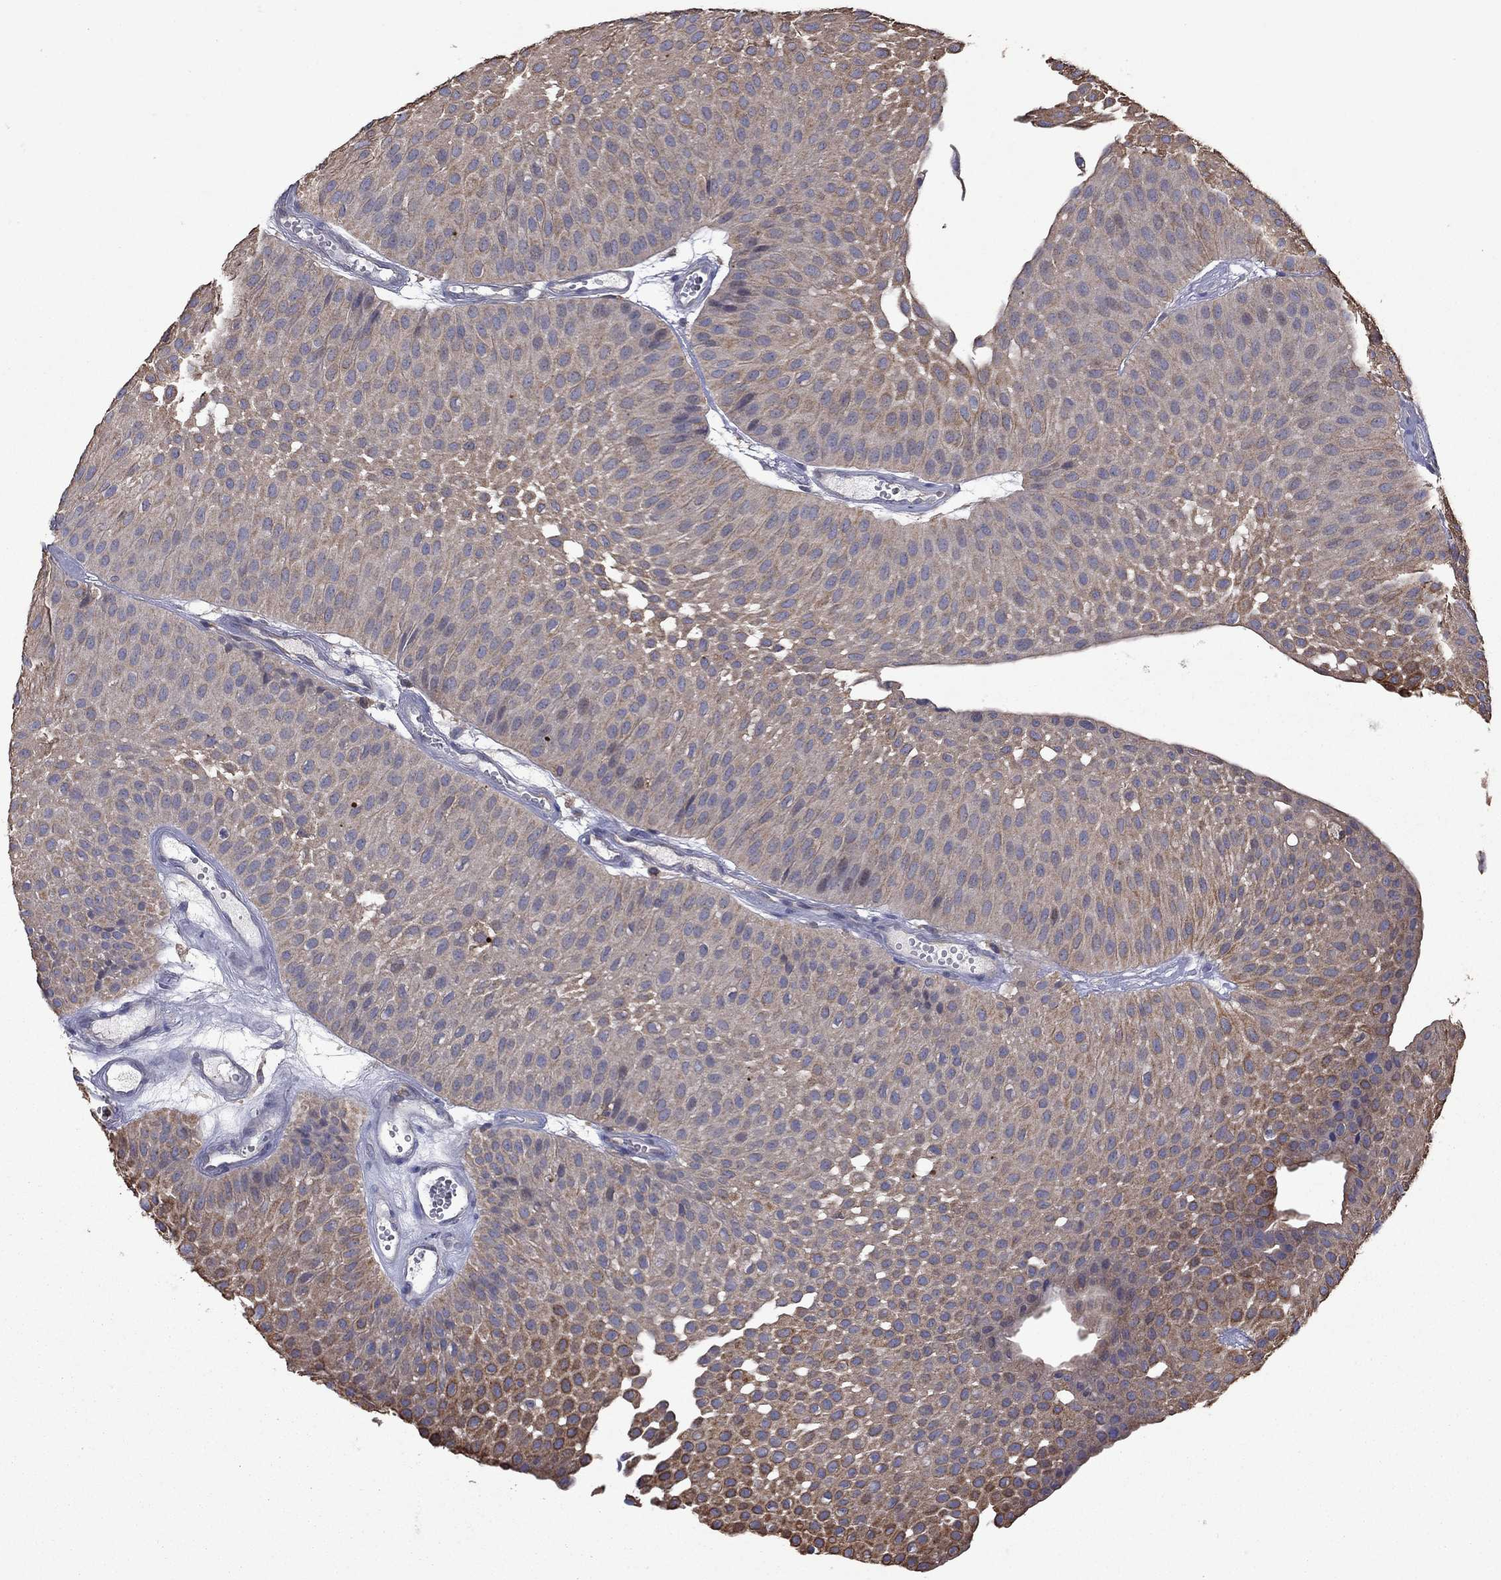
{"staining": {"intensity": "strong", "quantity": "<25%", "location": "cytoplasmic/membranous"}, "tissue": "urothelial cancer", "cell_type": "Tumor cells", "image_type": "cancer", "snomed": [{"axis": "morphology", "description": "Urothelial carcinoma, Low grade"}, {"axis": "topography", "description": "Urinary bladder"}], "caption": "Protein staining of urothelial carcinoma (low-grade) tissue displays strong cytoplasmic/membranous expression in about <25% of tumor cells.", "gene": "MEA1", "patient": {"sex": "male", "age": 64}}